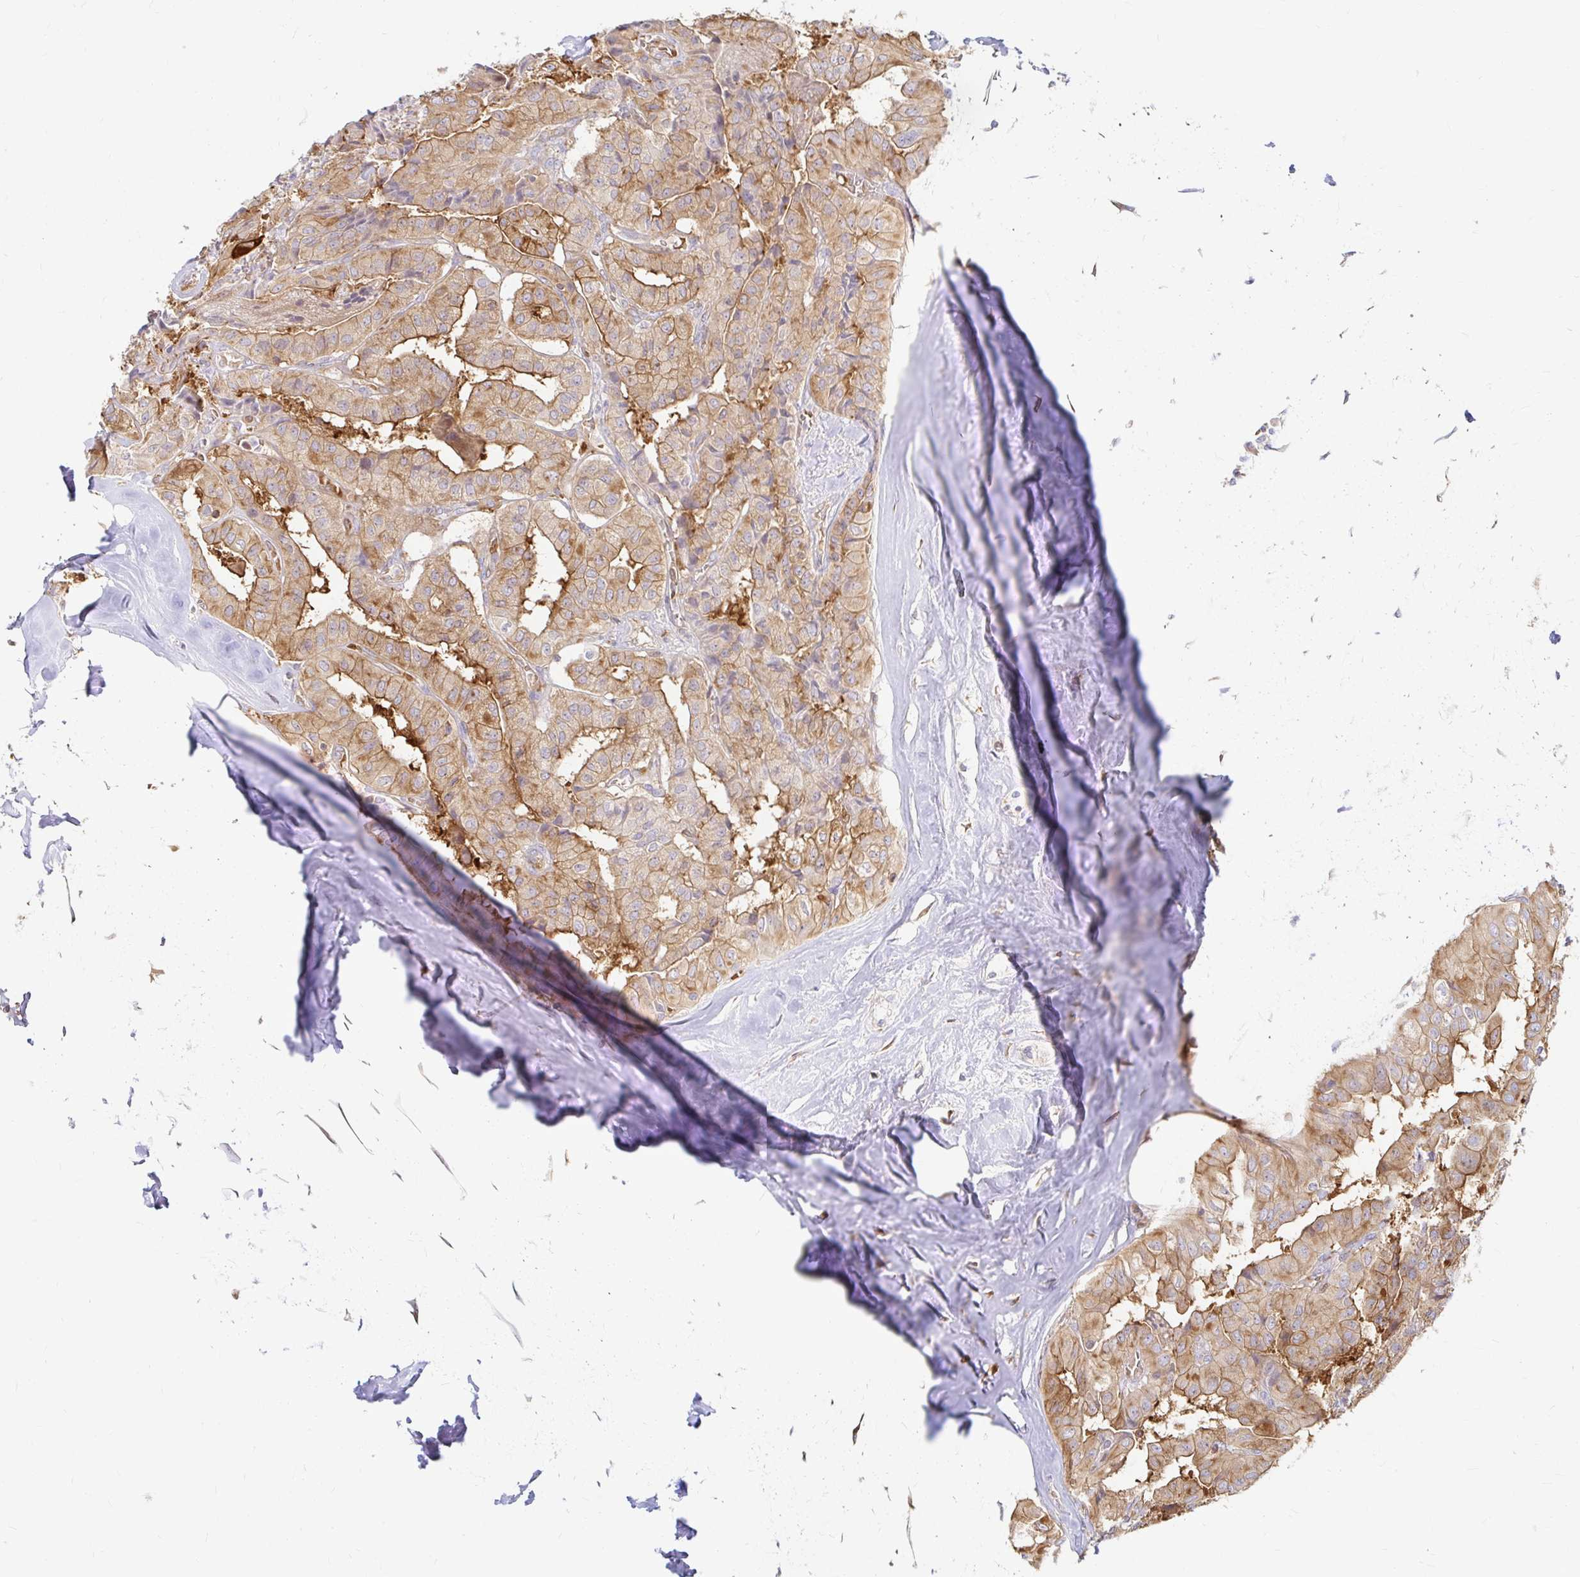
{"staining": {"intensity": "moderate", "quantity": ">75%", "location": "cytoplasmic/membranous"}, "tissue": "thyroid cancer", "cell_type": "Tumor cells", "image_type": "cancer", "snomed": [{"axis": "morphology", "description": "Normal tissue, NOS"}, {"axis": "morphology", "description": "Papillary adenocarcinoma, NOS"}, {"axis": "topography", "description": "Thyroid gland"}], "caption": "IHC (DAB) staining of thyroid papillary adenocarcinoma displays moderate cytoplasmic/membranous protein expression in about >75% of tumor cells. (IHC, brightfield microscopy, high magnification).", "gene": "CAST", "patient": {"sex": "female", "age": 59}}